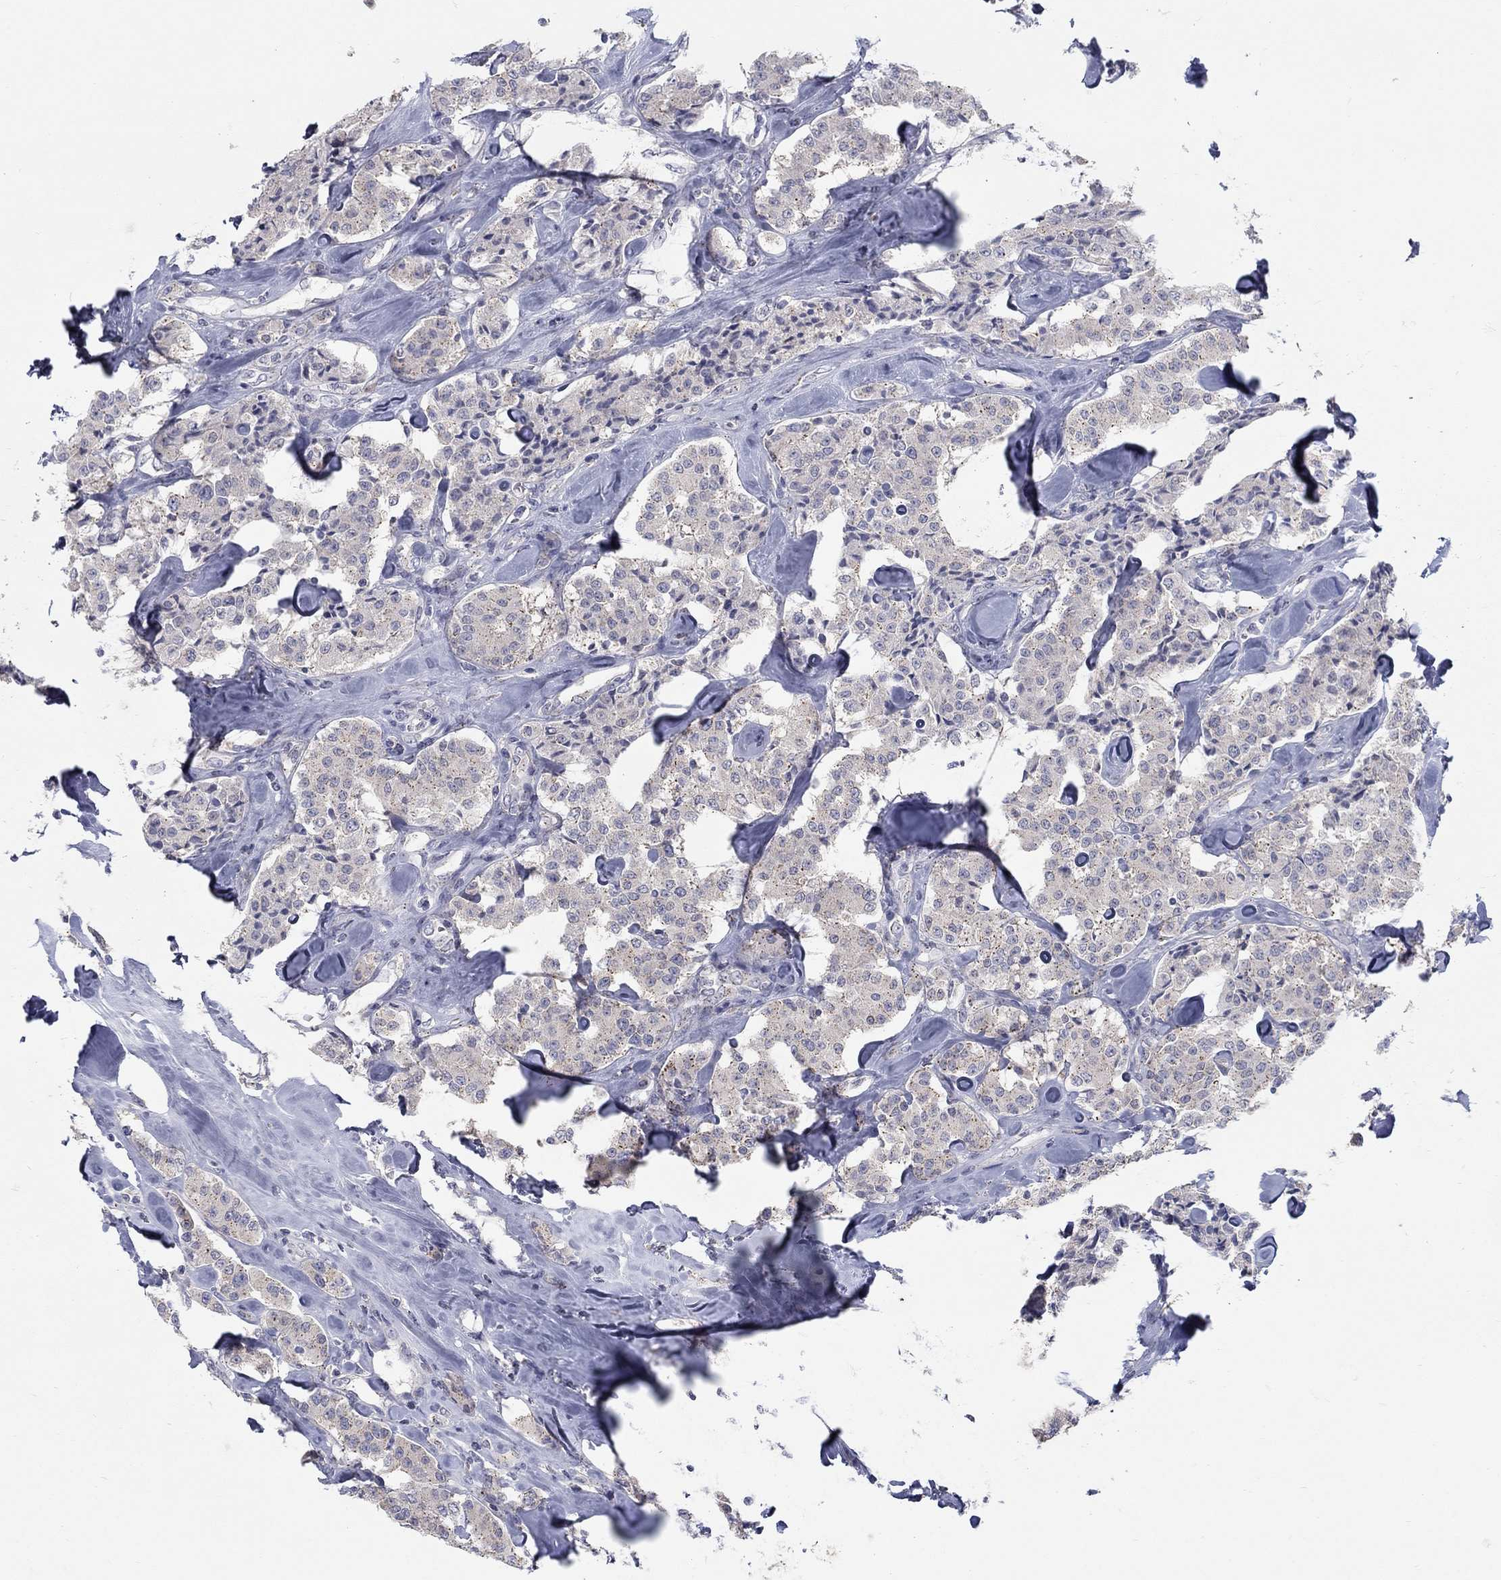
{"staining": {"intensity": "negative", "quantity": "none", "location": "none"}, "tissue": "carcinoid", "cell_type": "Tumor cells", "image_type": "cancer", "snomed": [{"axis": "morphology", "description": "Carcinoid, malignant, NOS"}, {"axis": "topography", "description": "Pancreas"}], "caption": "High magnification brightfield microscopy of carcinoid stained with DAB (brown) and counterstained with hematoxylin (blue): tumor cells show no significant staining.", "gene": "PANK3", "patient": {"sex": "male", "age": 41}}